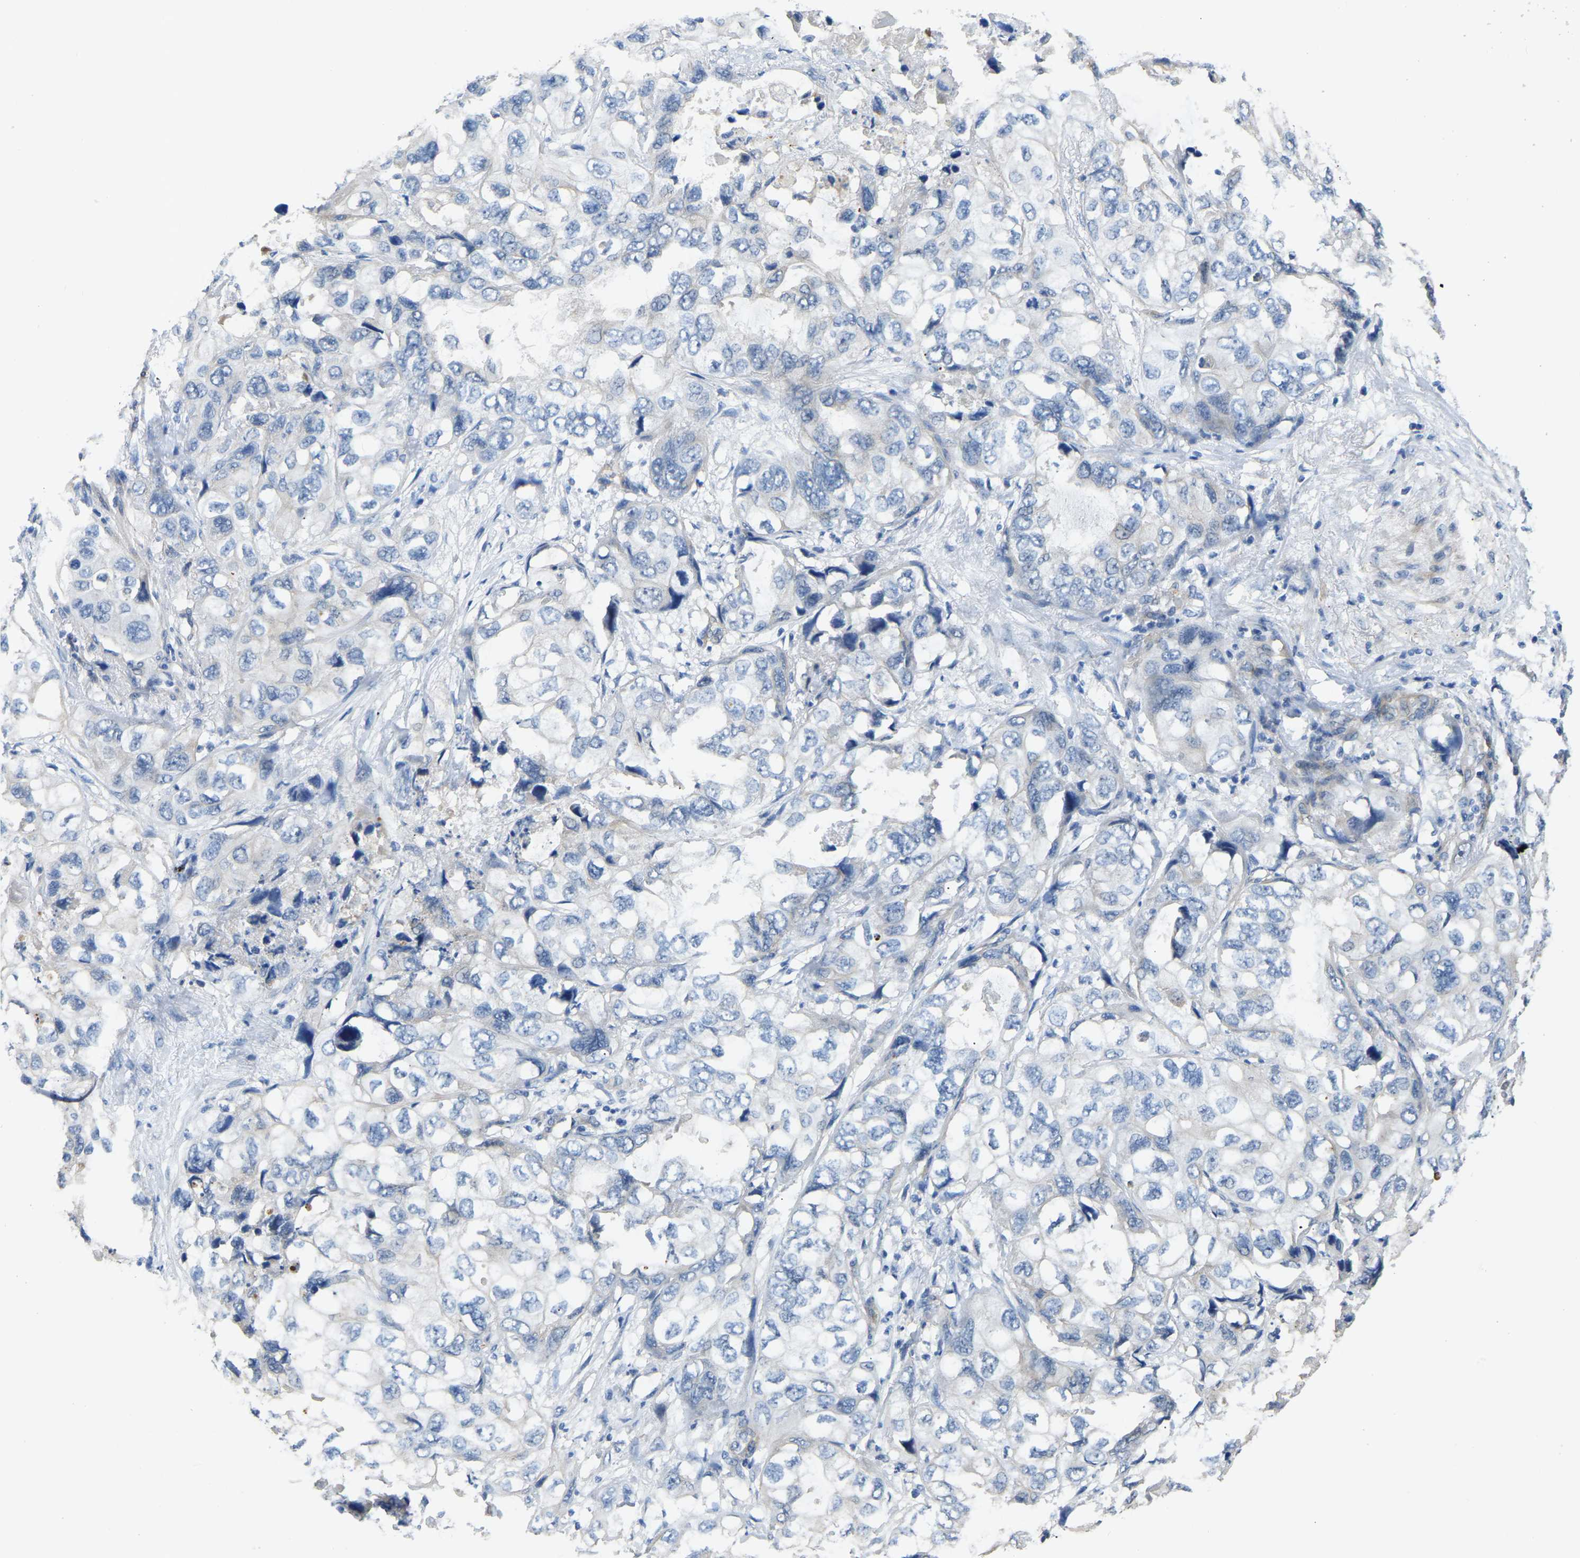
{"staining": {"intensity": "weak", "quantity": "<25%", "location": "cytoplasmic/membranous"}, "tissue": "lung cancer", "cell_type": "Tumor cells", "image_type": "cancer", "snomed": [{"axis": "morphology", "description": "Squamous cell carcinoma, NOS"}, {"axis": "topography", "description": "Lung"}], "caption": "This is an immunohistochemistry (IHC) photomicrograph of human lung cancer (squamous cell carcinoma). There is no positivity in tumor cells.", "gene": "HIGD2B", "patient": {"sex": "female", "age": 73}}